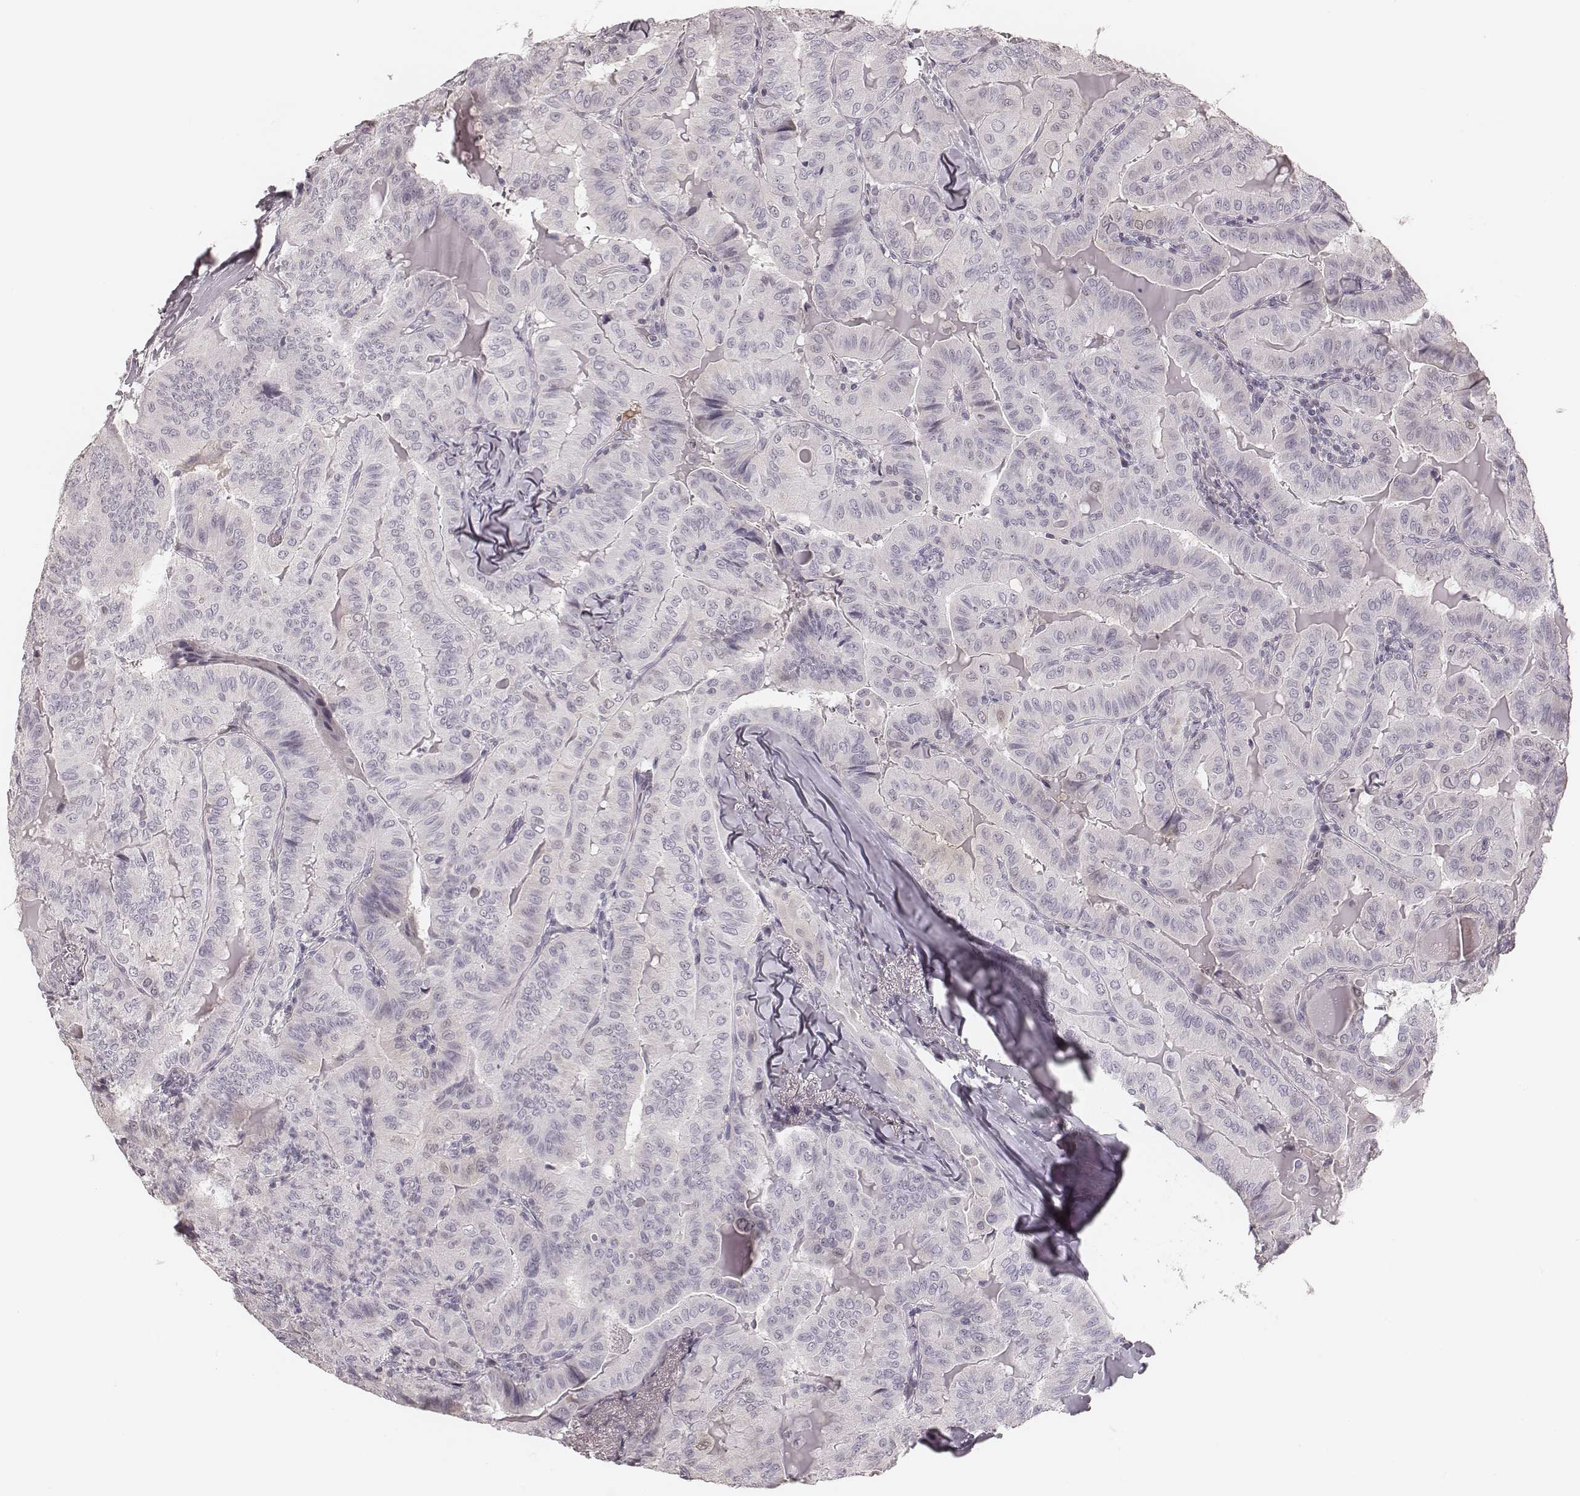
{"staining": {"intensity": "negative", "quantity": "none", "location": "none"}, "tissue": "thyroid cancer", "cell_type": "Tumor cells", "image_type": "cancer", "snomed": [{"axis": "morphology", "description": "Papillary adenocarcinoma, NOS"}, {"axis": "topography", "description": "Thyroid gland"}], "caption": "Tumor cells are negative for brown protein staining in thyroid papillary adenocarcinoma. The staining is performed using DAB (3,3'-diaminobenzidine) brown chromogen with nuclei counter-stained in using hematoxylin.", "gene": "S100Z", "patient": {"sex": "female", "age": 68}}